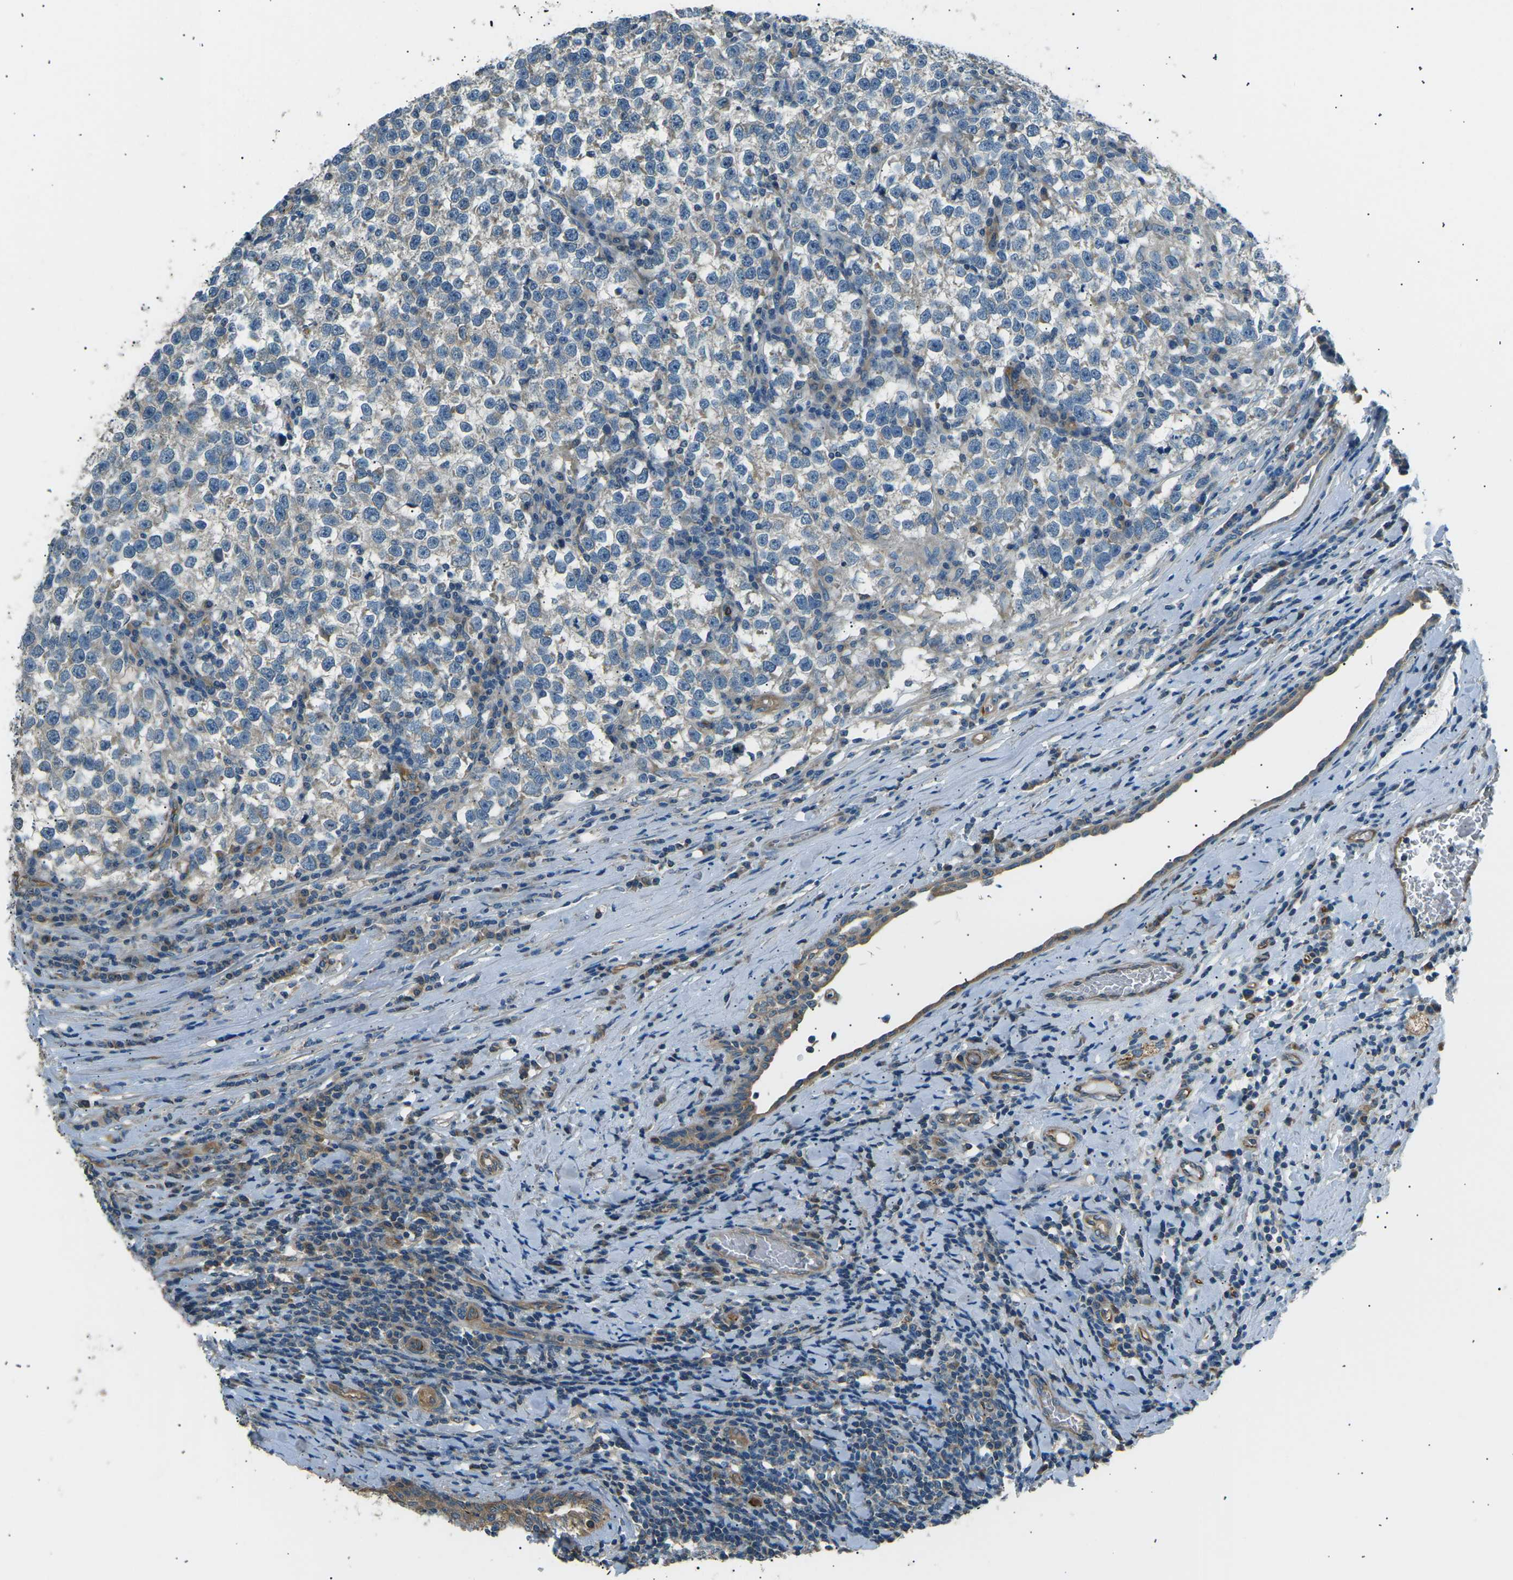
{"staining": {"intensity": "weak", "quantity": "<25%", "location": "cytoplasmic/membranous"}, "tissue": "testis cancer", "cell_type": "Tumor cells", "image_type": "cancer", "snomed": [{"axis": "morphology", "description": "Normal tissue, NOS"}, {"axis": "morphology", "description": "Seminoma, NOS"}, {"axis": "topography", "description": "Testis"}], "caption": "The image reveals no significant staining in tumor cells of testis cancer.", "gene": "SLK", "patient": {"sex": "male", "age": 43}}